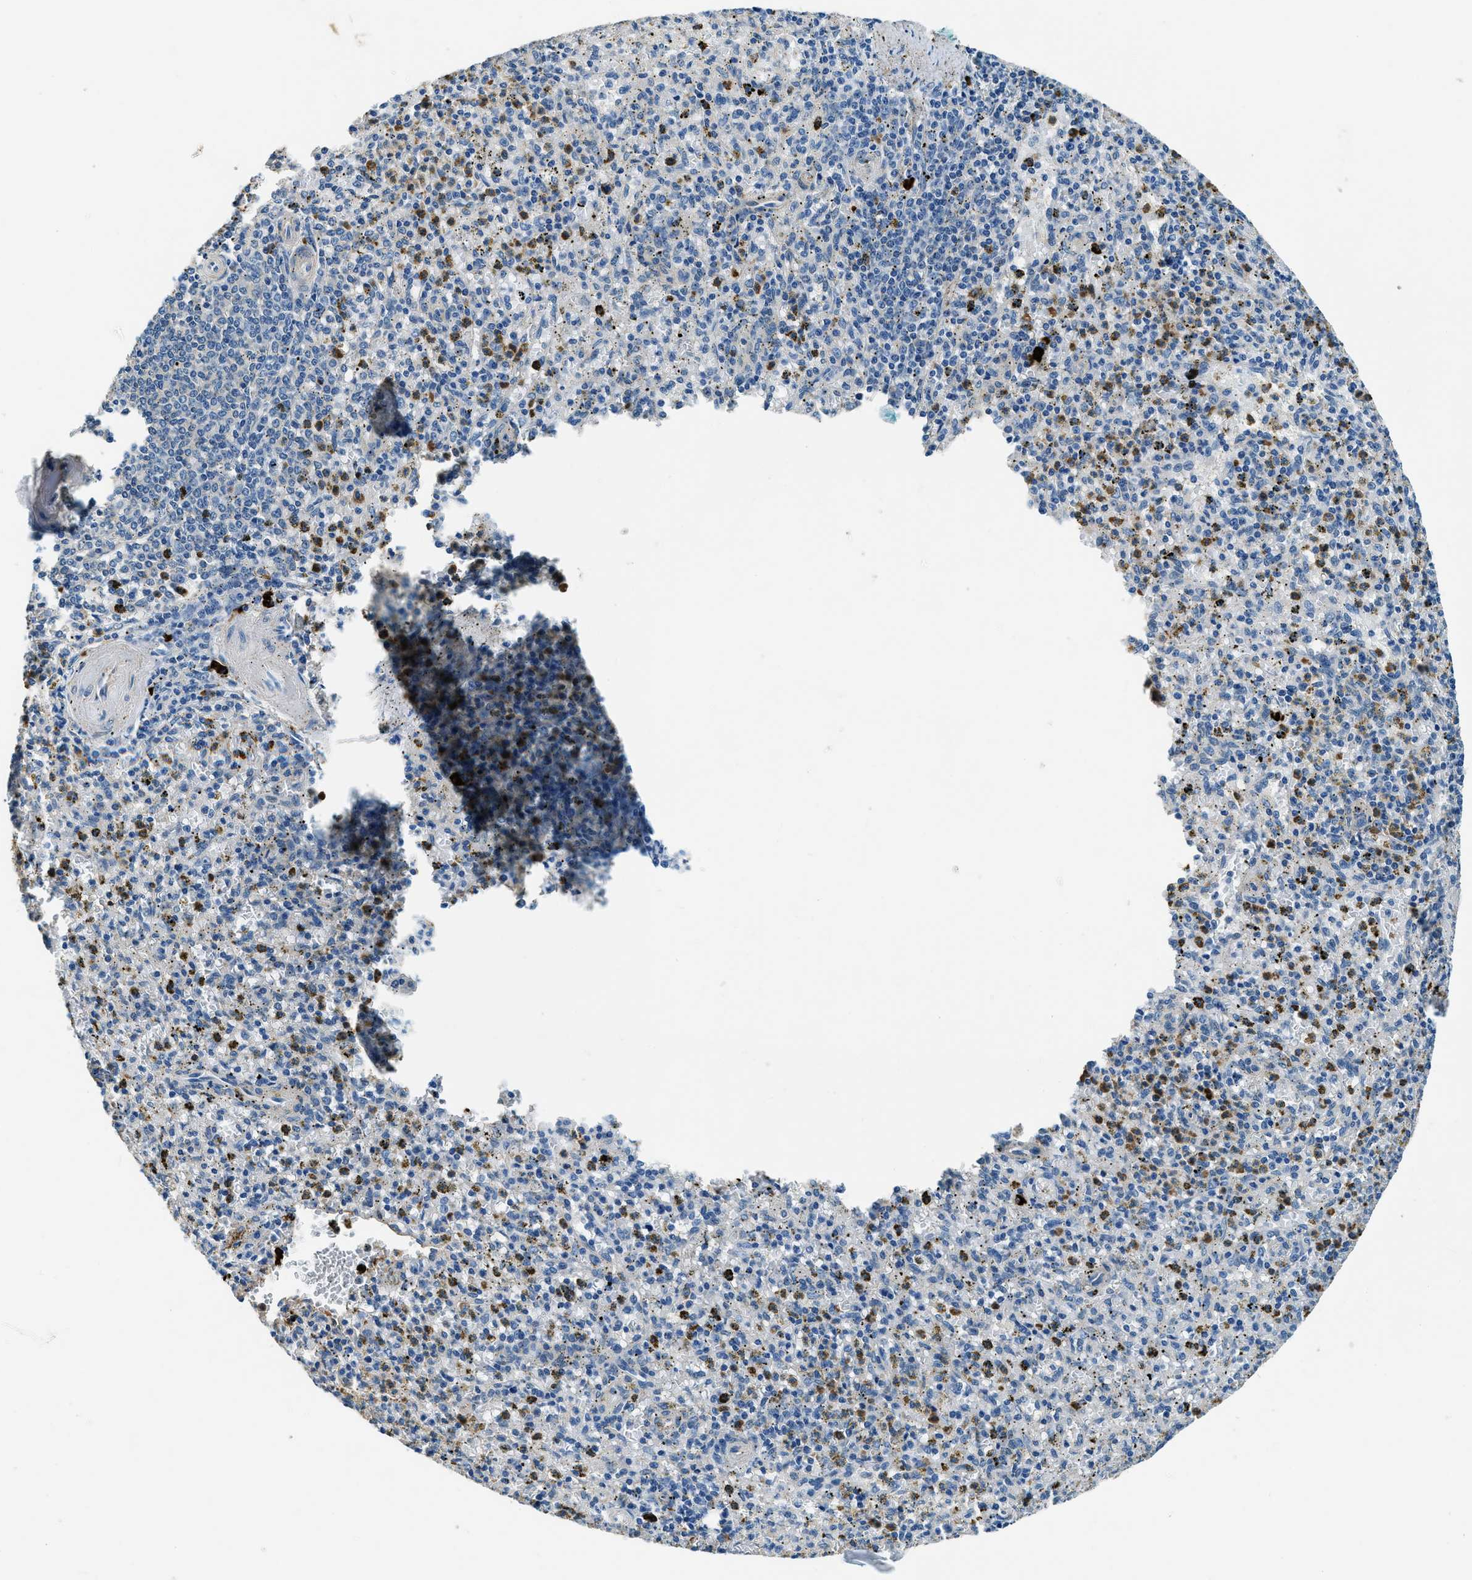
{"staining": {"intensity": "moderate", "quantity": "<25%", "location": "cytoplasmic/membranous"}, "tissue": "spleen", "cell_type": "Cells in red pulp", "image_type": "normal", "snomed": [{"axis": "morphology", "description": "Normal tissue, NOS"}, {"axis": "topography", "description": "Spleen"}], "caption": "A brown stain highlights moderate cytoplasmic/membranous staining of a protein in cells in red pulp of benign human spleen.", "gene": "TMEM186", "patient": {"sex": "male", "age": 72}}